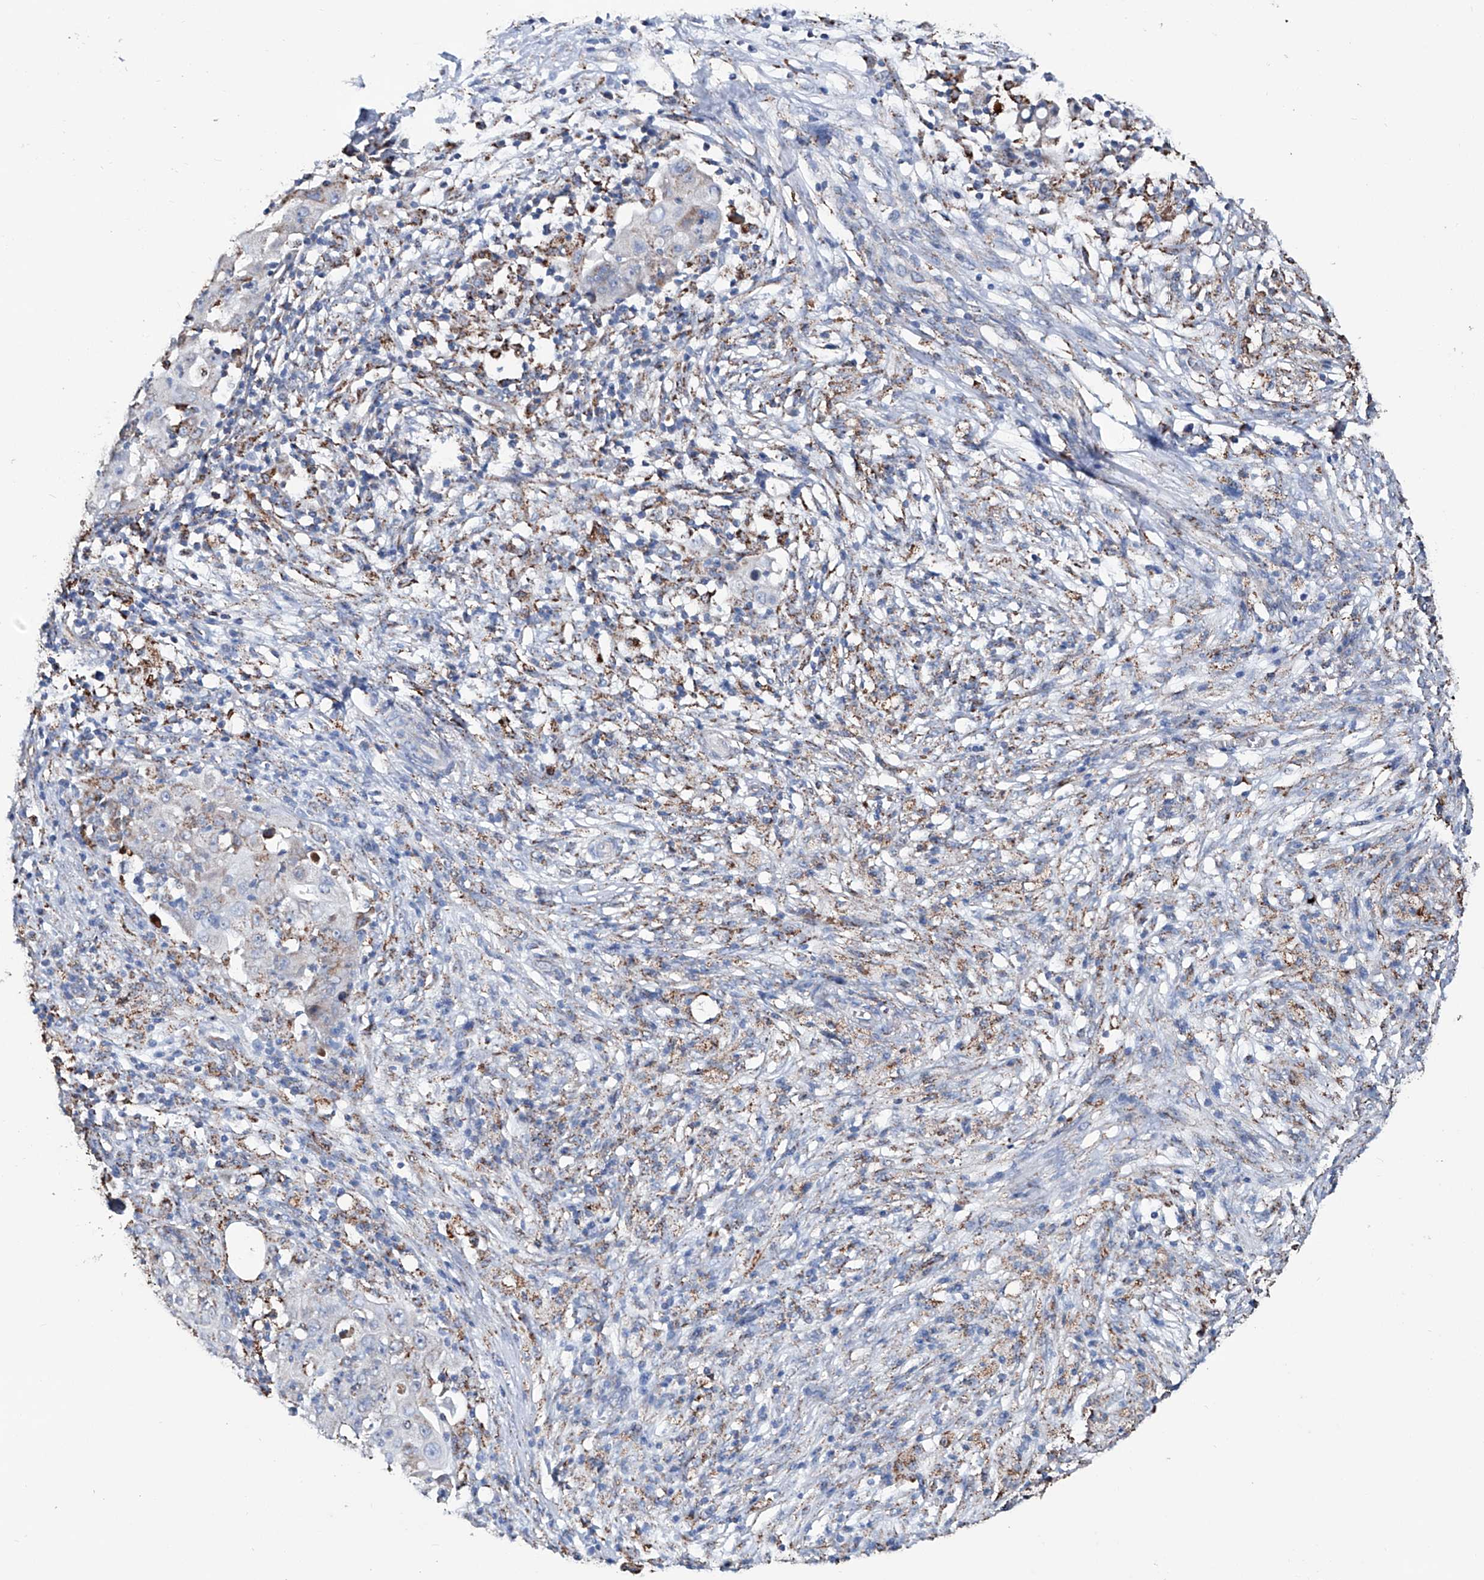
{"staining": {"intensity": "weak", "quantity": "<25%", "location": "cytoplasmic/membranous"}, "tissue": "ovarian cancer", "cell_type": "Tumor cells", "image_type": "cancer", "snomed": [{"axis": "morphology", "description": "Carcinoma, endometroid"}, {"axis": "topography", "description": "Ovary"}], "caption": "Human ovarian cancer stained for a protein using IHC exhibits no staining in tumor cells.", "gene": "NHS", "patient": {"sex": "female", "age": 42}}